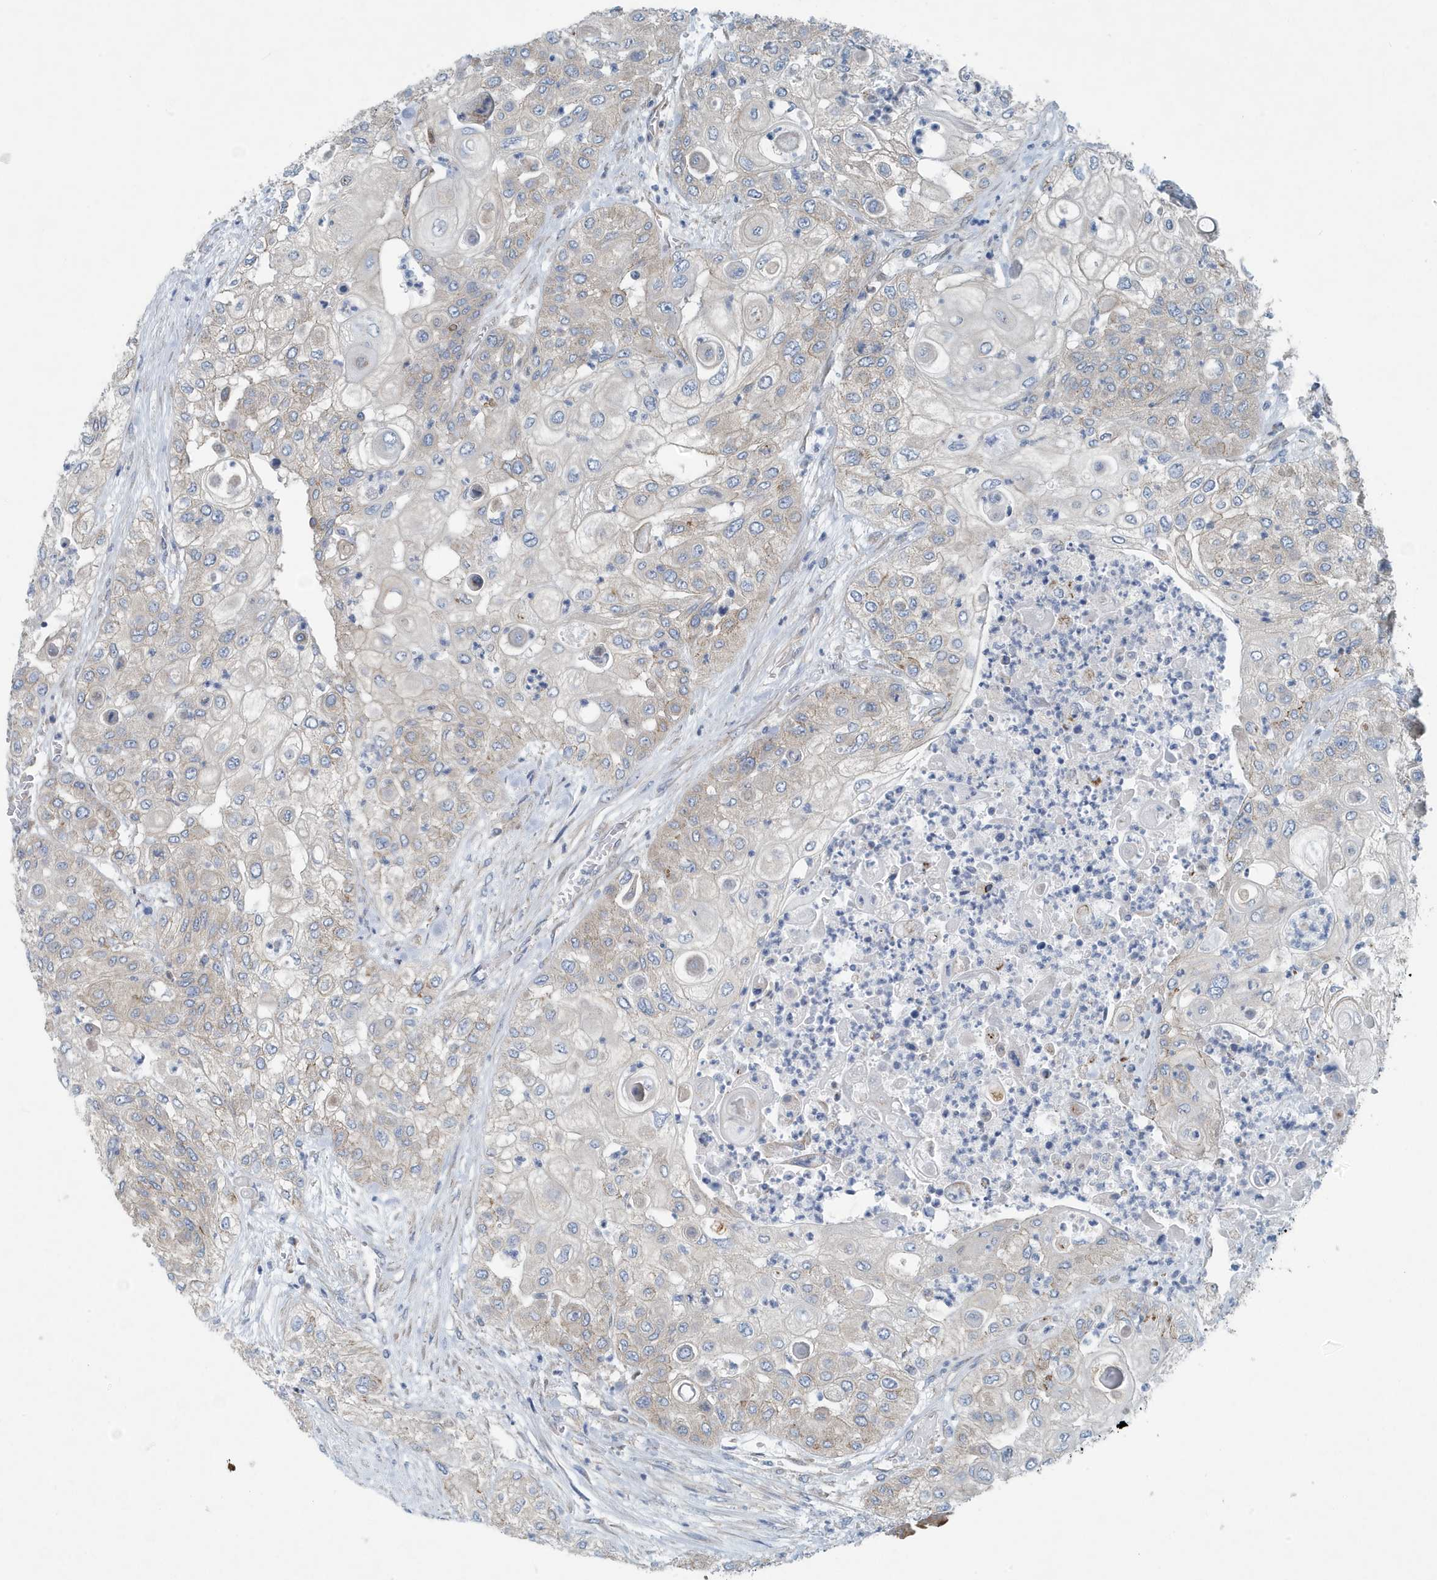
{"staining": {"intensity": "negative", "quantity": "none", "location": "none"}, "tissue": "urothelial cancer", "cell_type": "Tumor cells", "image_type": "cancer", "snomed": [{"axis": "morphology", "description": "Urothelial carcinoma, High grade"}, {"axis": "topography", "description": "Urinary bladder"}], "caption": "IHC histopathology image of neoplastic tissue: human high-grade urothelial carcinoma stained with DAB (3,3'-diaminobenzidine) demonstrates no significant protein staining in tumor cells.", "gene": "PPM1M", "patient": {"sex": "female", "age": 79}}